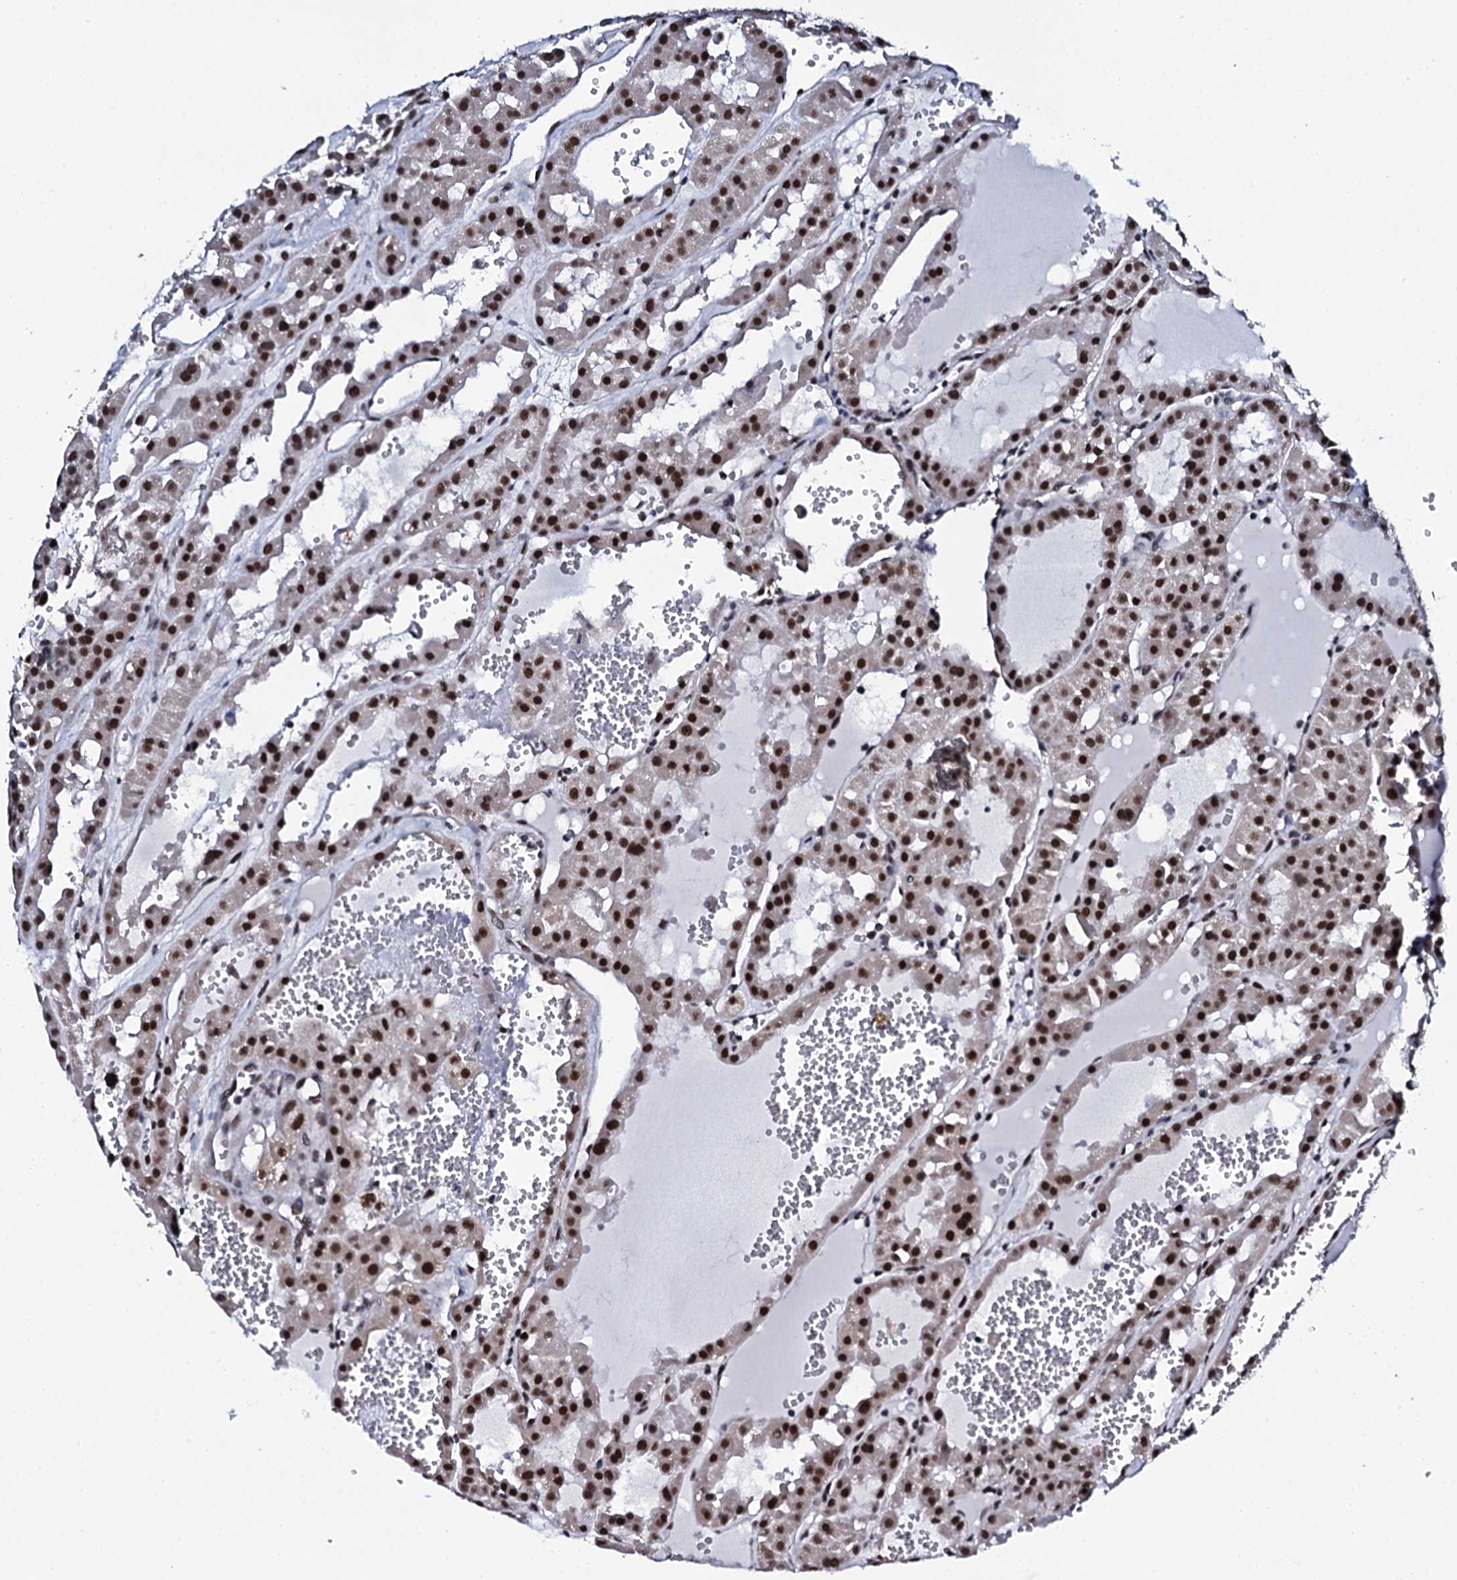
{"staining": {"intensity": "strong", "quantity": ">75%", "location": "nuclear"}, "tissue": "renal cancer", "cell_type": "Tumor cells", "image_type": "cancer", "snomed": [{"axis": "morphology", "description": "Carcinoma, NOS"}, {"axis": "topography", "description": "Kidney"}], "caption": "A brown stain labels strong nuclear staining of a protein in renal cancer (carcinoma) tumor cells. (DAB (3,3'-diaminobenzidine) = brown stain, brightfield microscopy at high magnification).", "gene": "CWC15", "patient": {"sex": "female", "age": 75}}